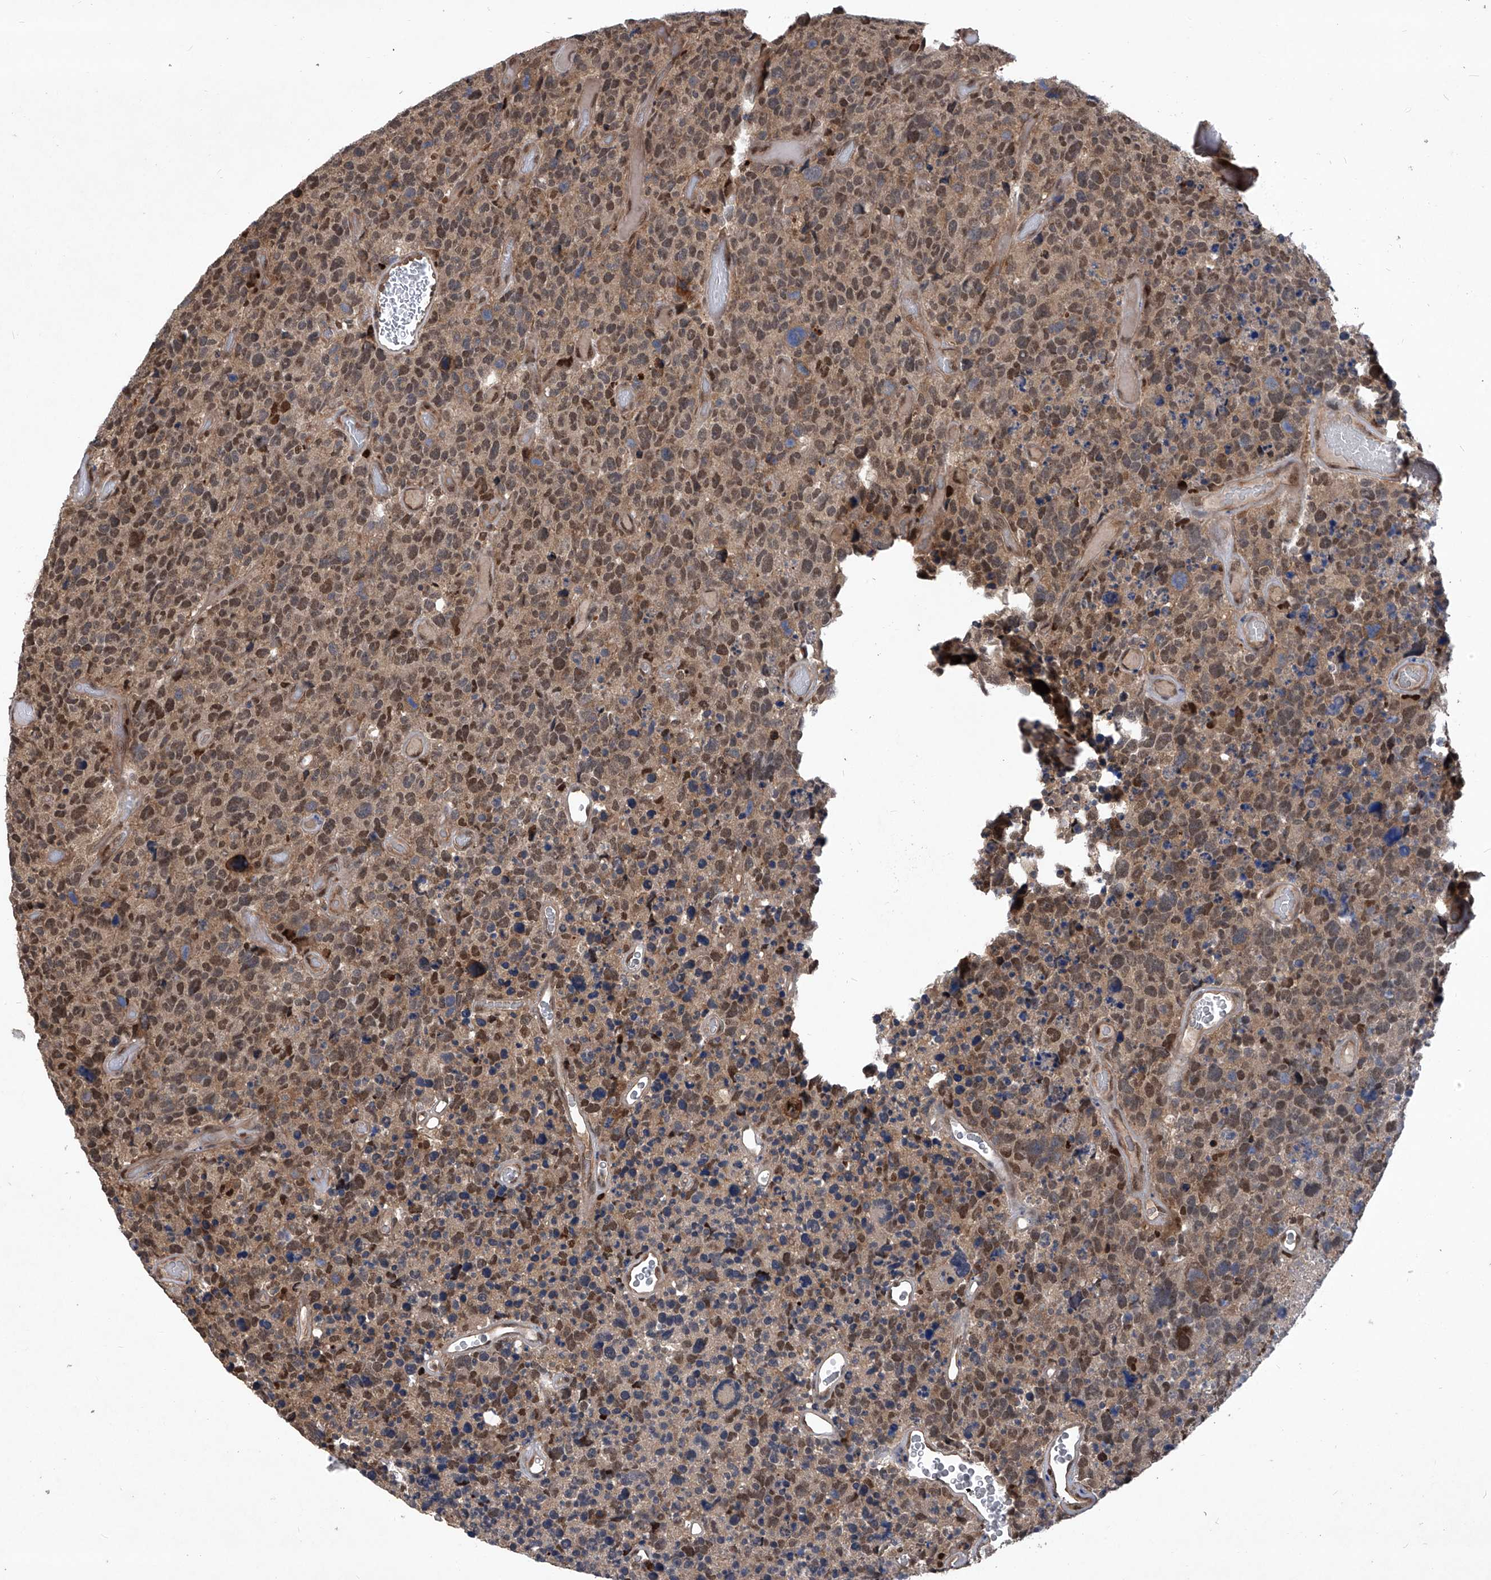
{"staining": {"intensity": "moderate", "quantity": "25%-75%", "location": "nuclear"}, "tissue": "glioma", "cell_type": "Tumor cells", "image_type": "cancer", "snomed": [{"axis": "morphology", "description": "Glioma, malignant, High grade"}, {"axis": "topography", "description": "Brain"}], "caption": "An immunohistochemistry micrograph of tumor tissue is shown. Protein staining in brown labels moderate nuclear positivity in malignant glioma (high-grade) within tumor cells.", "gene": "PSMB1", "patient": {"sex": "male", "age": 69}}